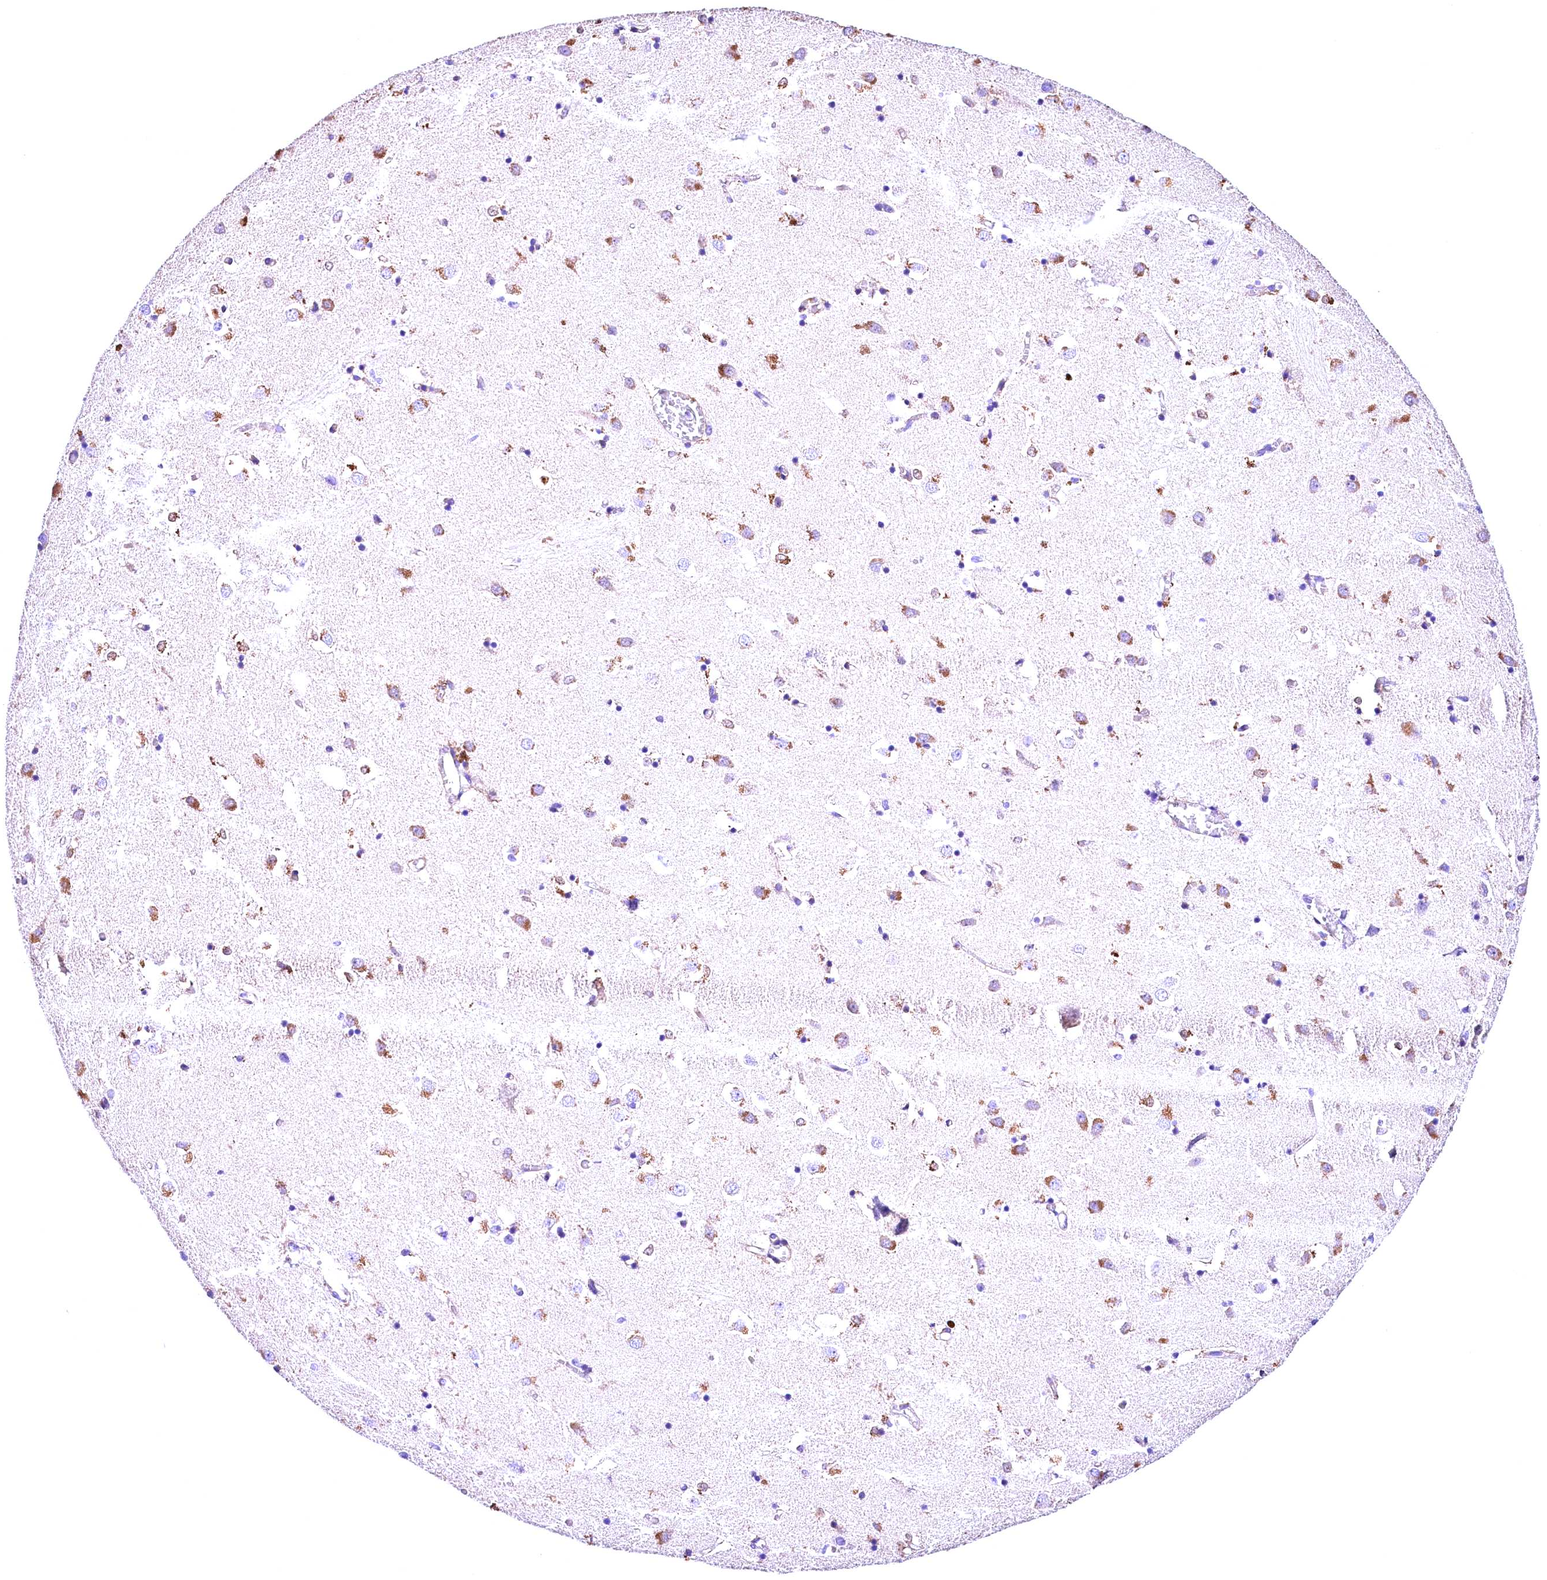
{"staining": {"intensity": "moderate", "quantity": "<25%", "location": "cytoplasmic/membranous"}, "tissue": "caudate", "cell_type": "Glial cells", "image_type": "normal", "snomed": [{"axis": "morphology", "description": "Normal tissue, NOS"}, {"axis": "topography", "description": "Lateral ventricle wall"}], "caption": "Moderate cytoplasmic/membranous staining is appreciated in about <25% of glial cells in benign caudate.", "gene": "ACAA2", "patient": {"sex": "male", "age": 70}}